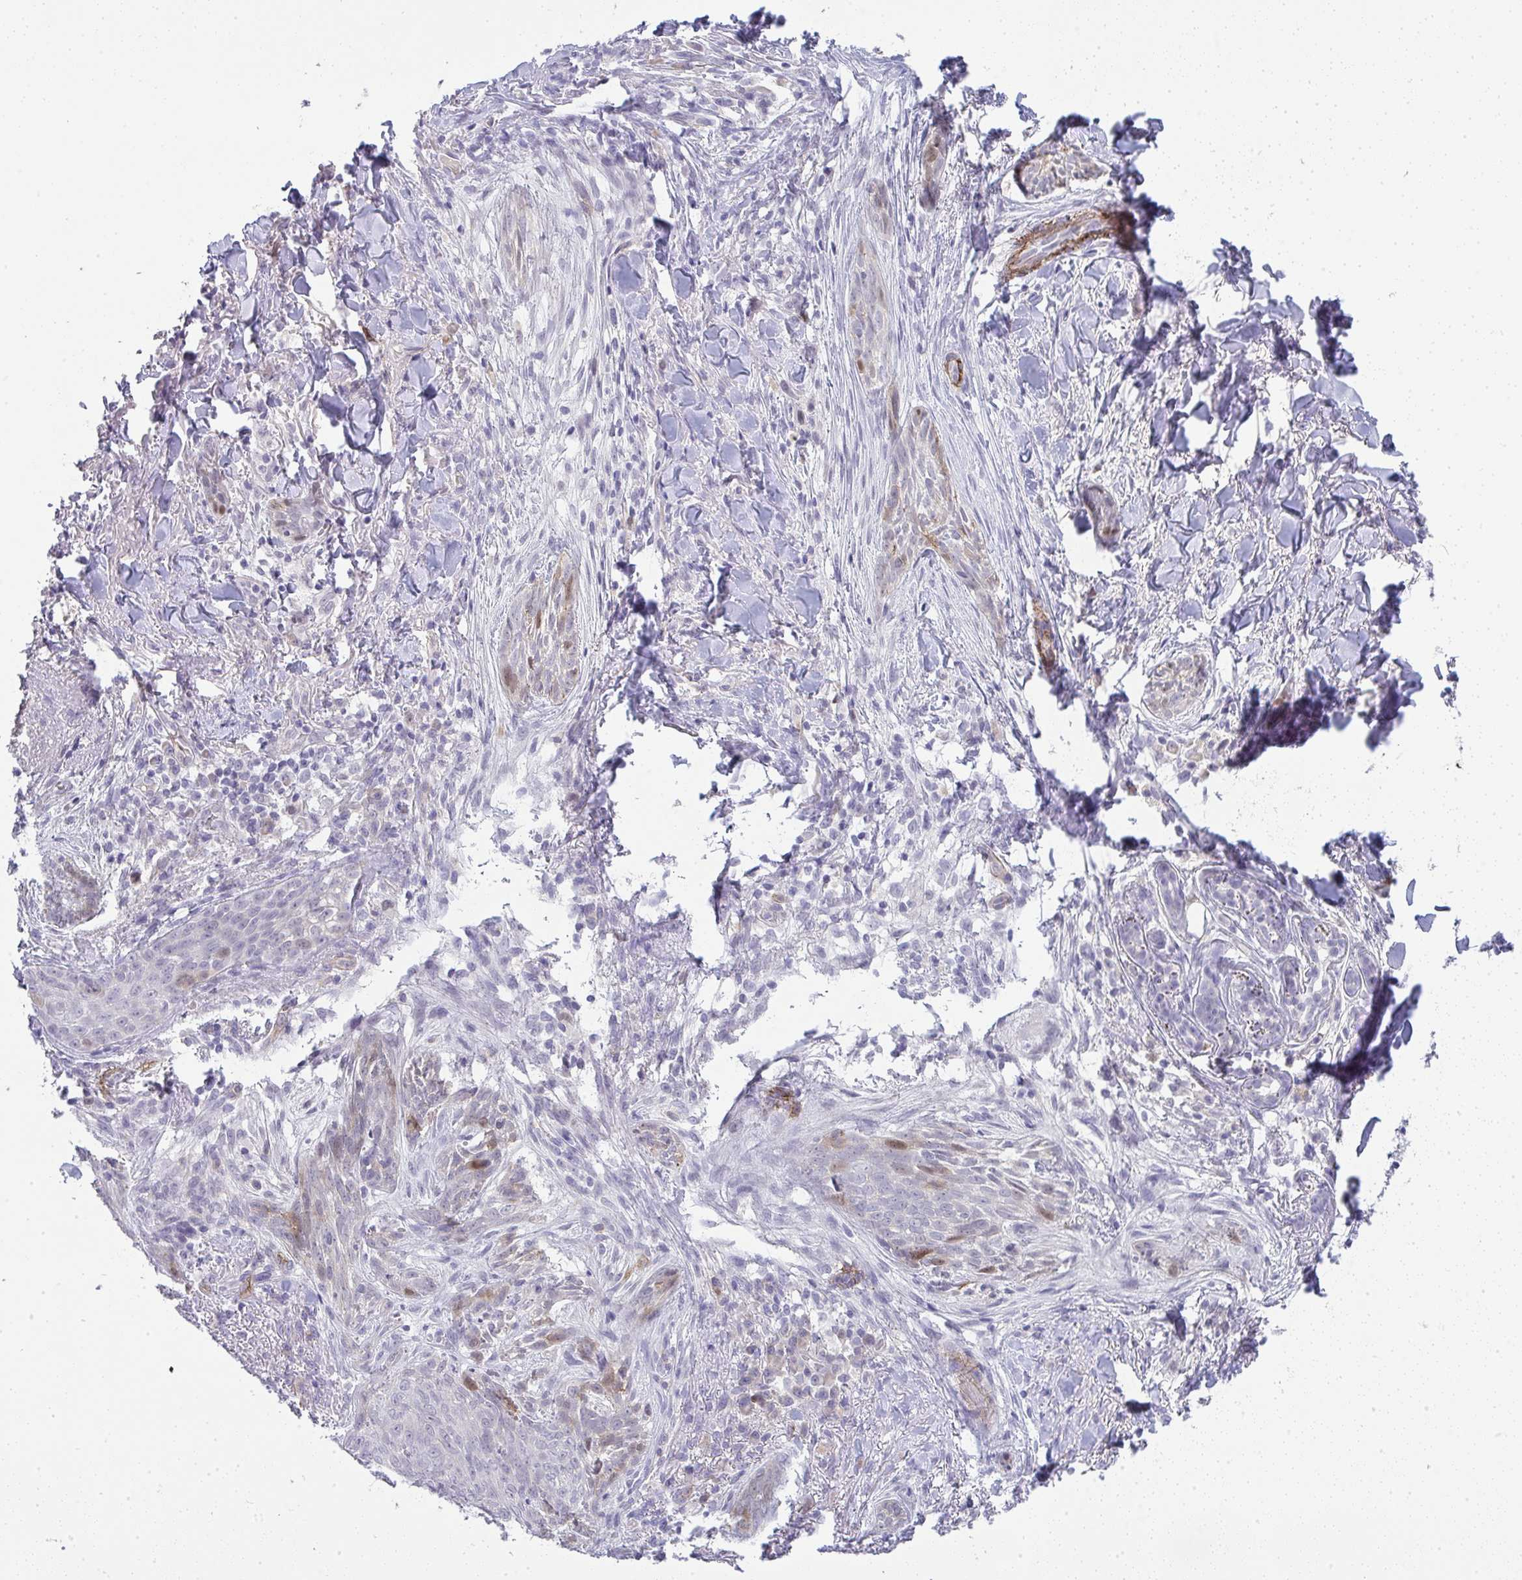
{"staining": {"intensity": "negative", "quantity": "none", "location": "none"}, "tissue": "skin cancer", "cell_type": "Tumor cells", "image_type": "cancer", "snomed": [{"axis": "morphology", "description": "Basal cell carcinoma"}, {"axis": "topography", "description": "Skin"}], "caption": "Photomicrograph shows no significant protein staining in tumor cells of basal cell carcinoma (skin).", "gene": "UBE2S", "patient": {"sex": "female", "age": 93}}